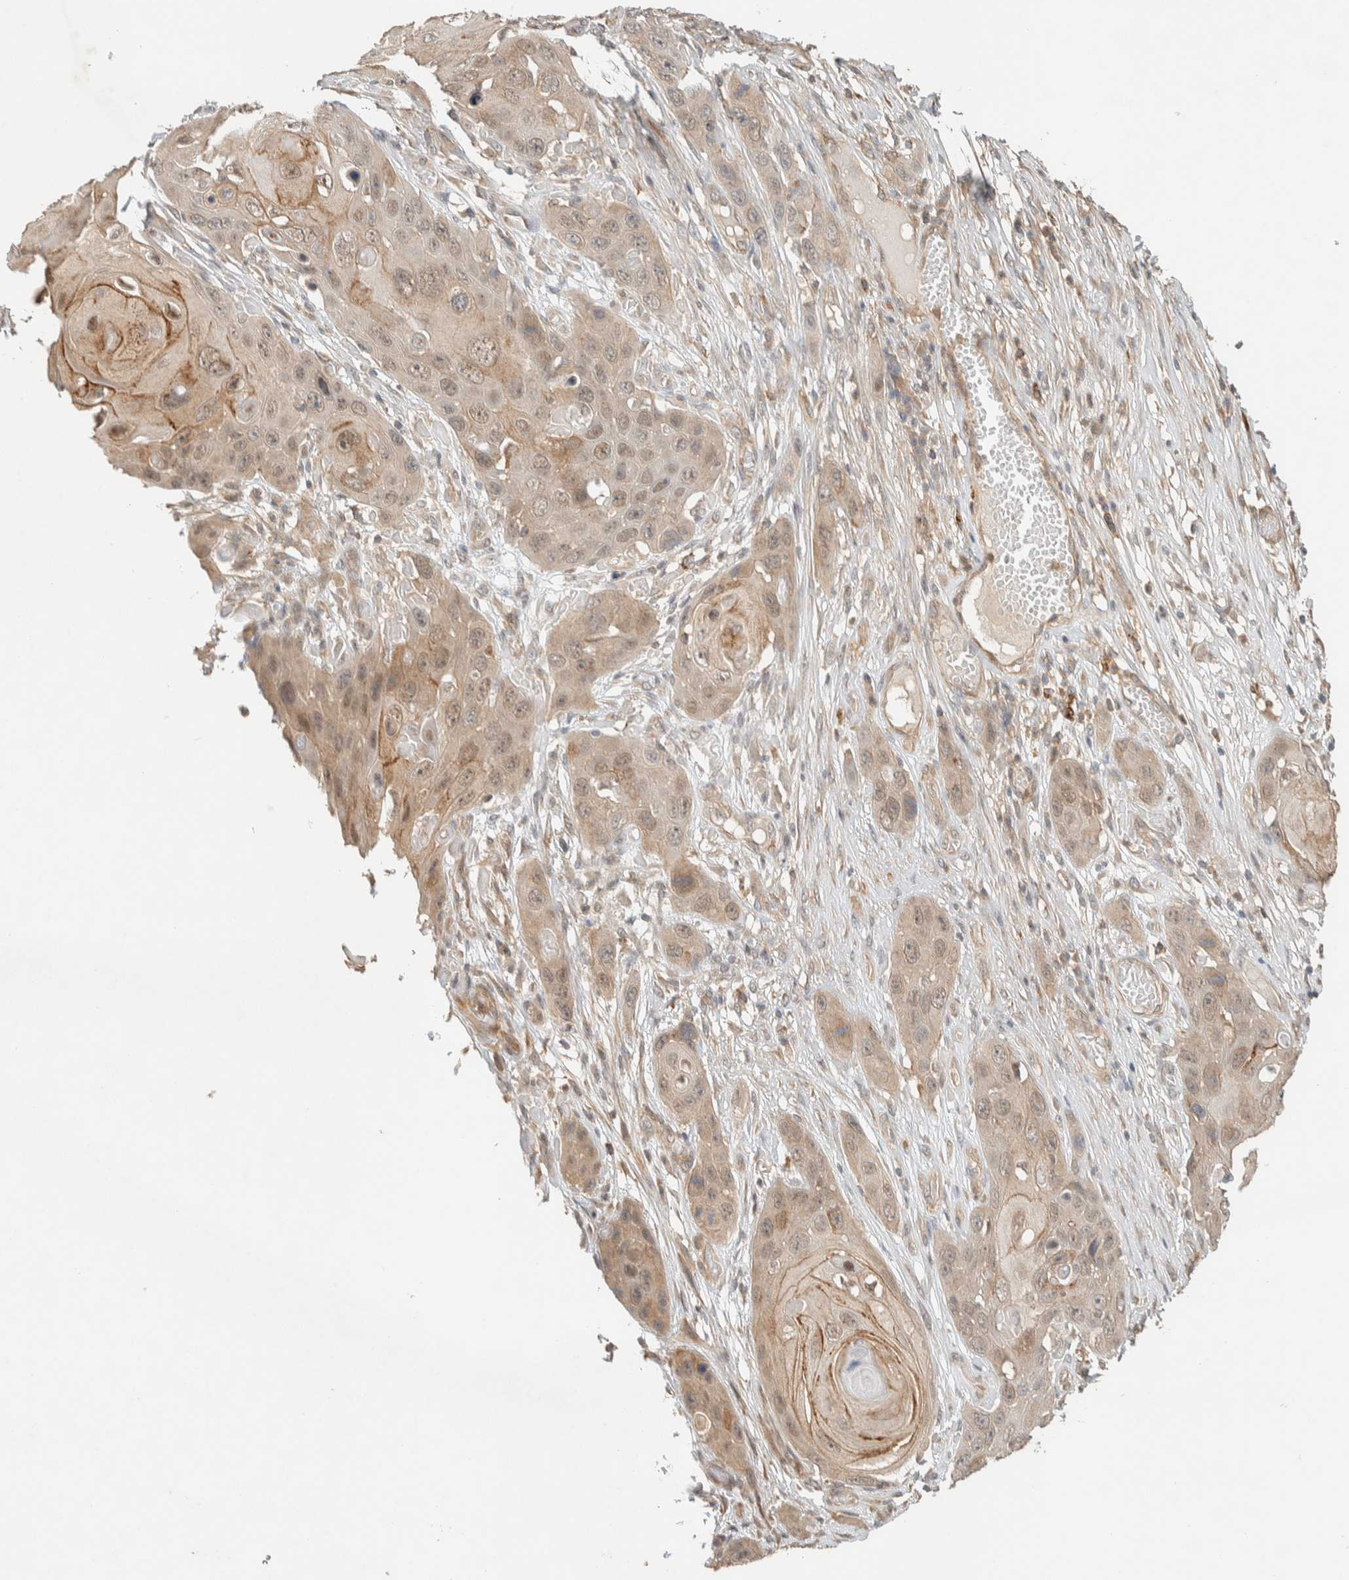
{"staining": {"intensity": "weak", "quantity": "25%-75%", "location": "cytoplasmic/membranous"}, "tissue": "skin cancer", "cell_type": "Tumor cells", "image_type": "cancer", "snomed": [{"axis": "morphology", "description": "Squamous cell carcinoma, NOS"}, {"axis": "topography", "description": "Skin"}], "caption": "Skin squamous cell carcinoma was stained to show a protein in brown. There is low levels of weak cytoplasmic/membranous positivity in approximately 25%-75% of tumor cells.", "gene": "RAB11FIP1", "patient": {"sex": "male", "age": 55}}